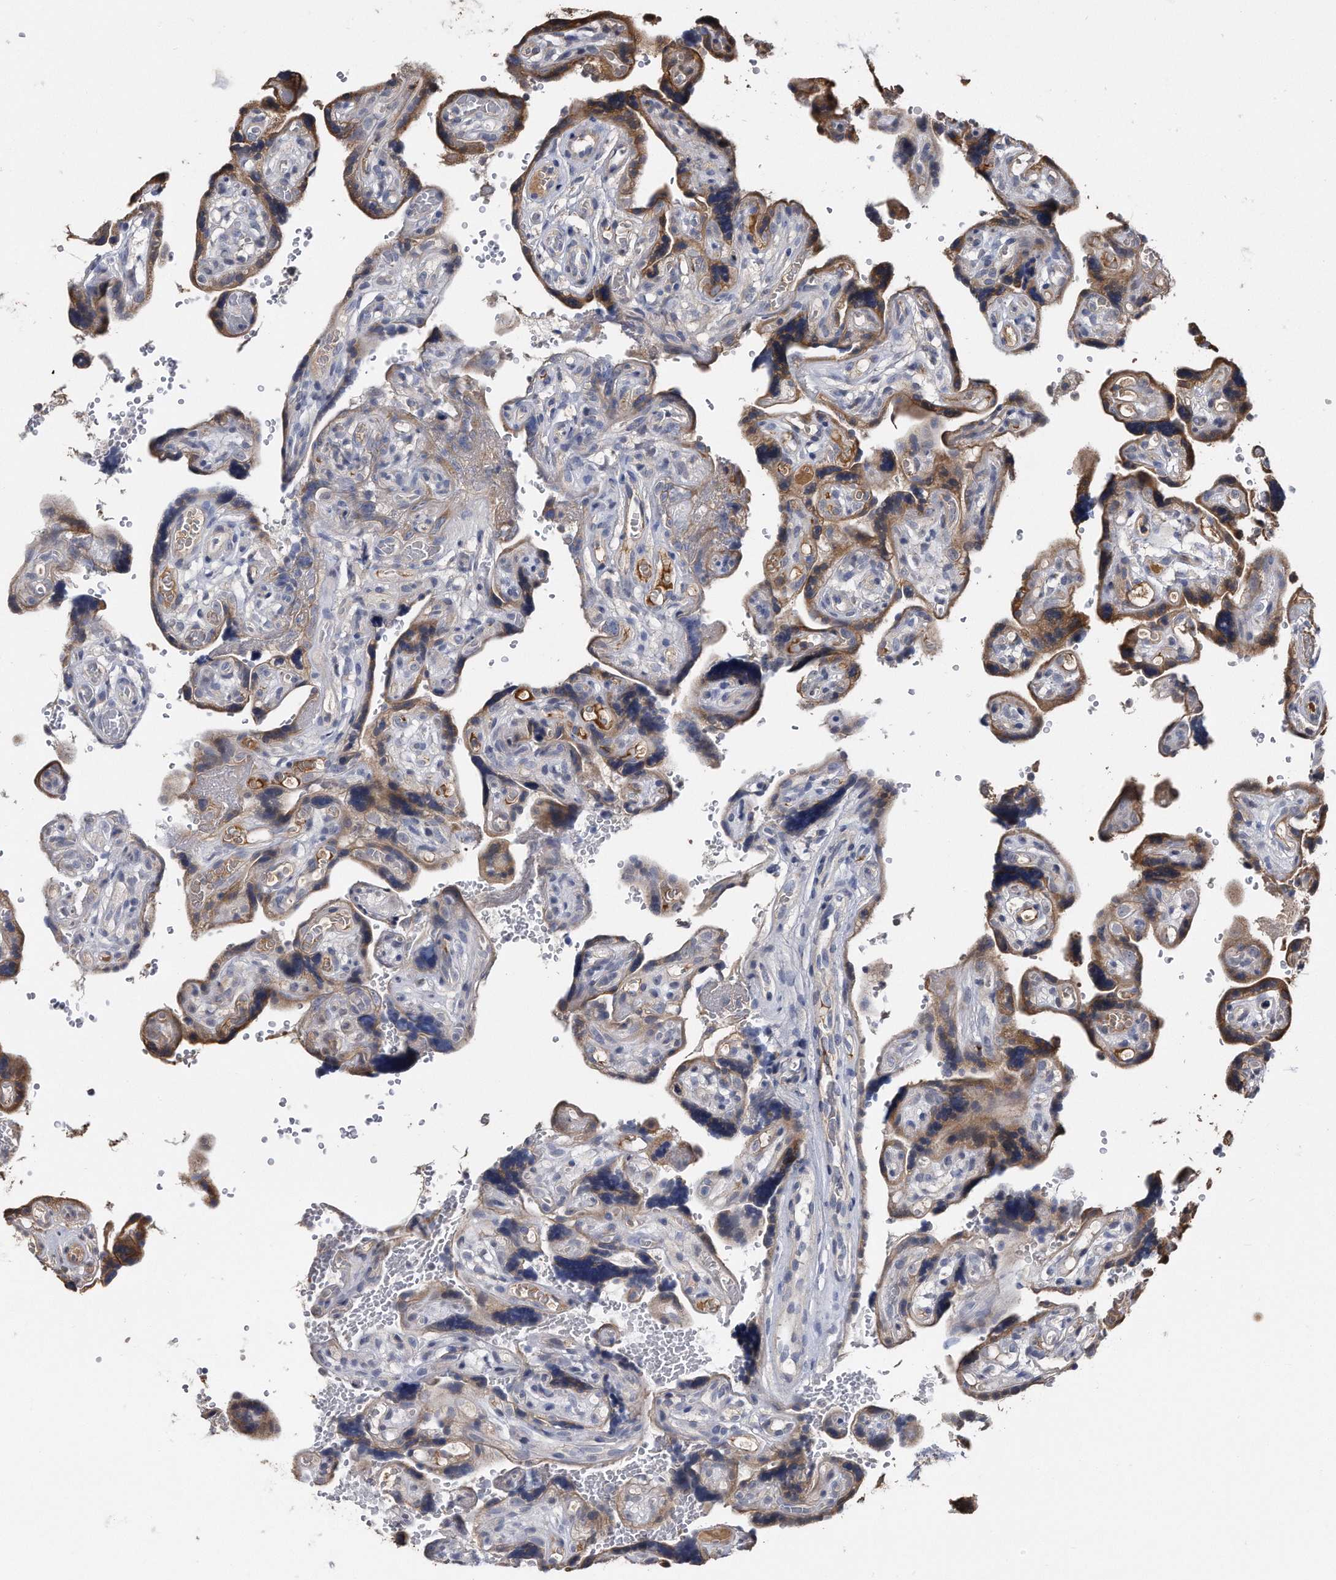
{"staining": {"intensity": "moderate", "quantity": "25%-75%", "location": "cytoplasmic/membranous"}, "tissue": "placenta", "cell_type": "Decidual cells", "image_type": "normal", "snomed": [{"axis": "morphology", "description": "Normal tissue, NOS"}, {"axis": "topography", "description": "Placenta"}], "caption": "The histopathology image exhibits immunohistochemical staining of normal placenta. There is moderate cytoplasmic/membranous expression is present in approximately 25%-75% of decidual cells. (DAB IHC with brightfield microscopy, high magnification).", "gene": "KCND3", "patient": {"sex": "female", "age": 30}}